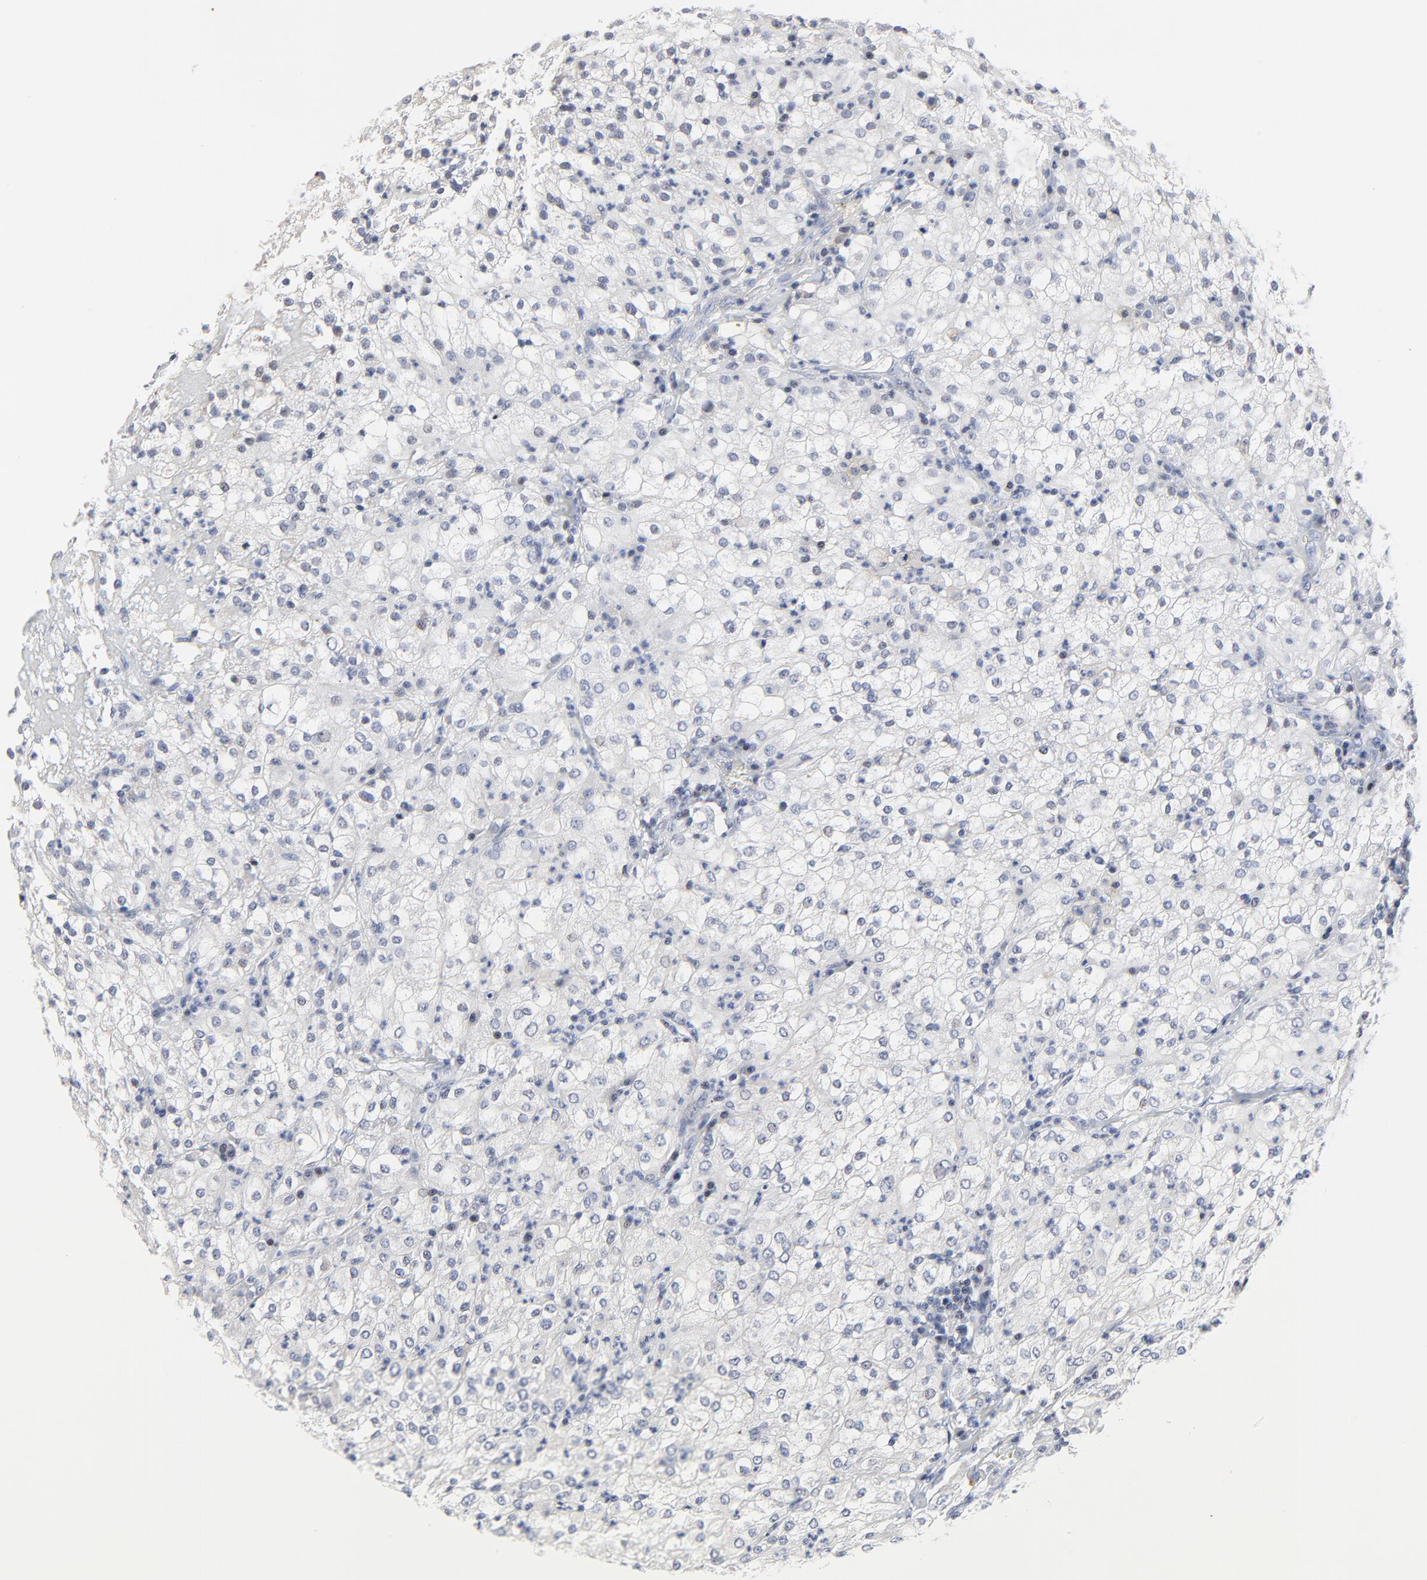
{"staining": {"intensity": "negative", "quantity": "none", "location": "none"}, "tissue": "renal cancer", "cell_type": "Tumor cells", "image_type": "cancer", "snomed": [{"axis": "morphology", "description": "Adenocarcinoma, NOS"}, {"axis": "topography", "description": "Kidney"}], "caption": "A high-resolution histopathology image shows immunohistochemistry staining of renal adenocarcinoma, which shows no significant staining in tumor cells.", "gene": "LNX1", "patient": {"sex": "male", "age": 59}}